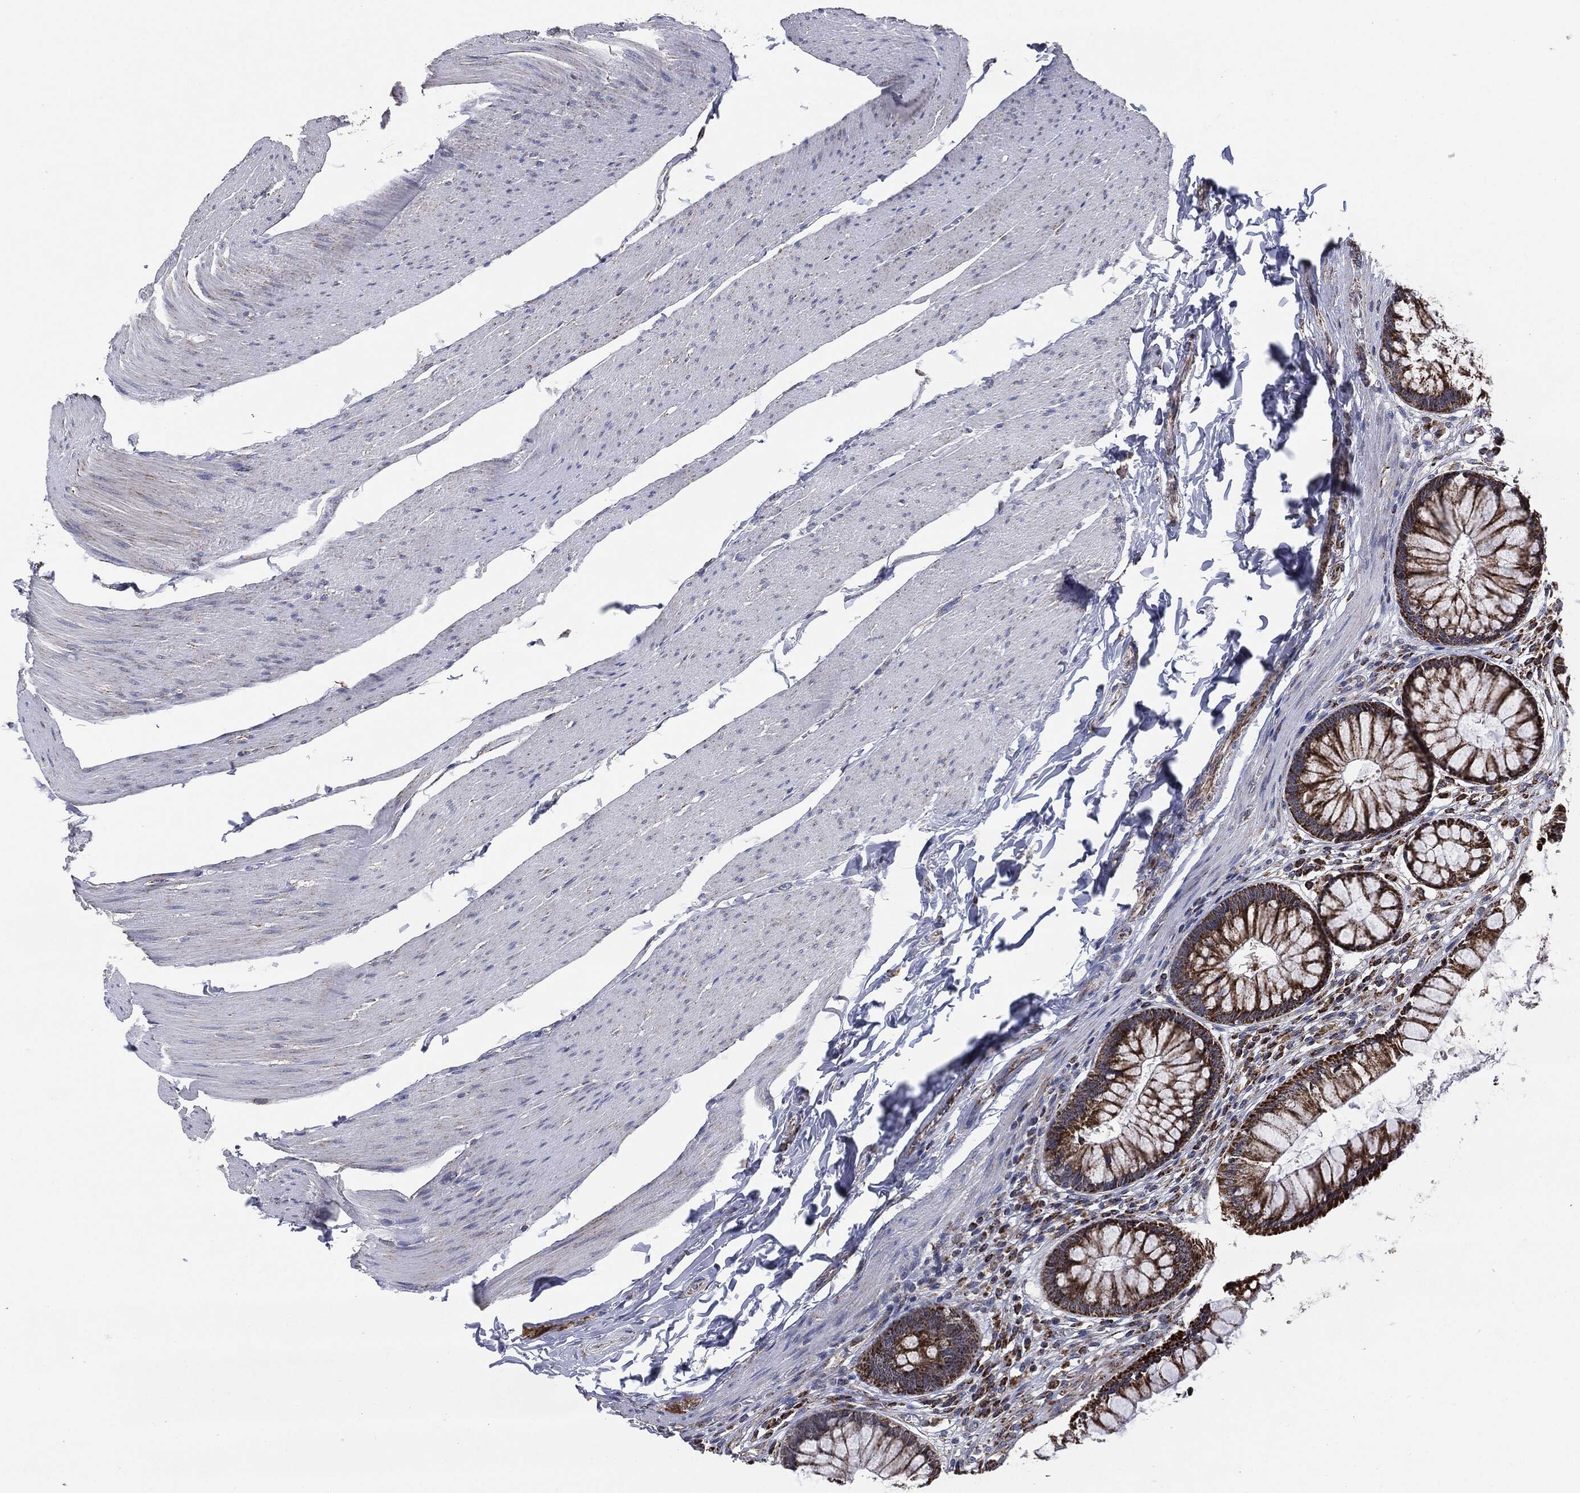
{"staining": {"intensity": "moderate", "quantity": ">75%", "location": "cytoplasmic/membranous"}, "tissue": "rectum", "cell_type": "Glandular cells", "image_type": "normal", "snomed": [{"axis": "morphology", "description": "Normal tissue, NOS"}, {"axis": "topography", "description": "Rectum"}], "caption": "This photomicrograph displays immunohistochemistry staining of benign human rectum, with medium moderate cytoplasmic/membranous expression in about >75% of glandular cells.", "gene": "NDUFV2", "patient": {"sex": "female", "age": 58}}